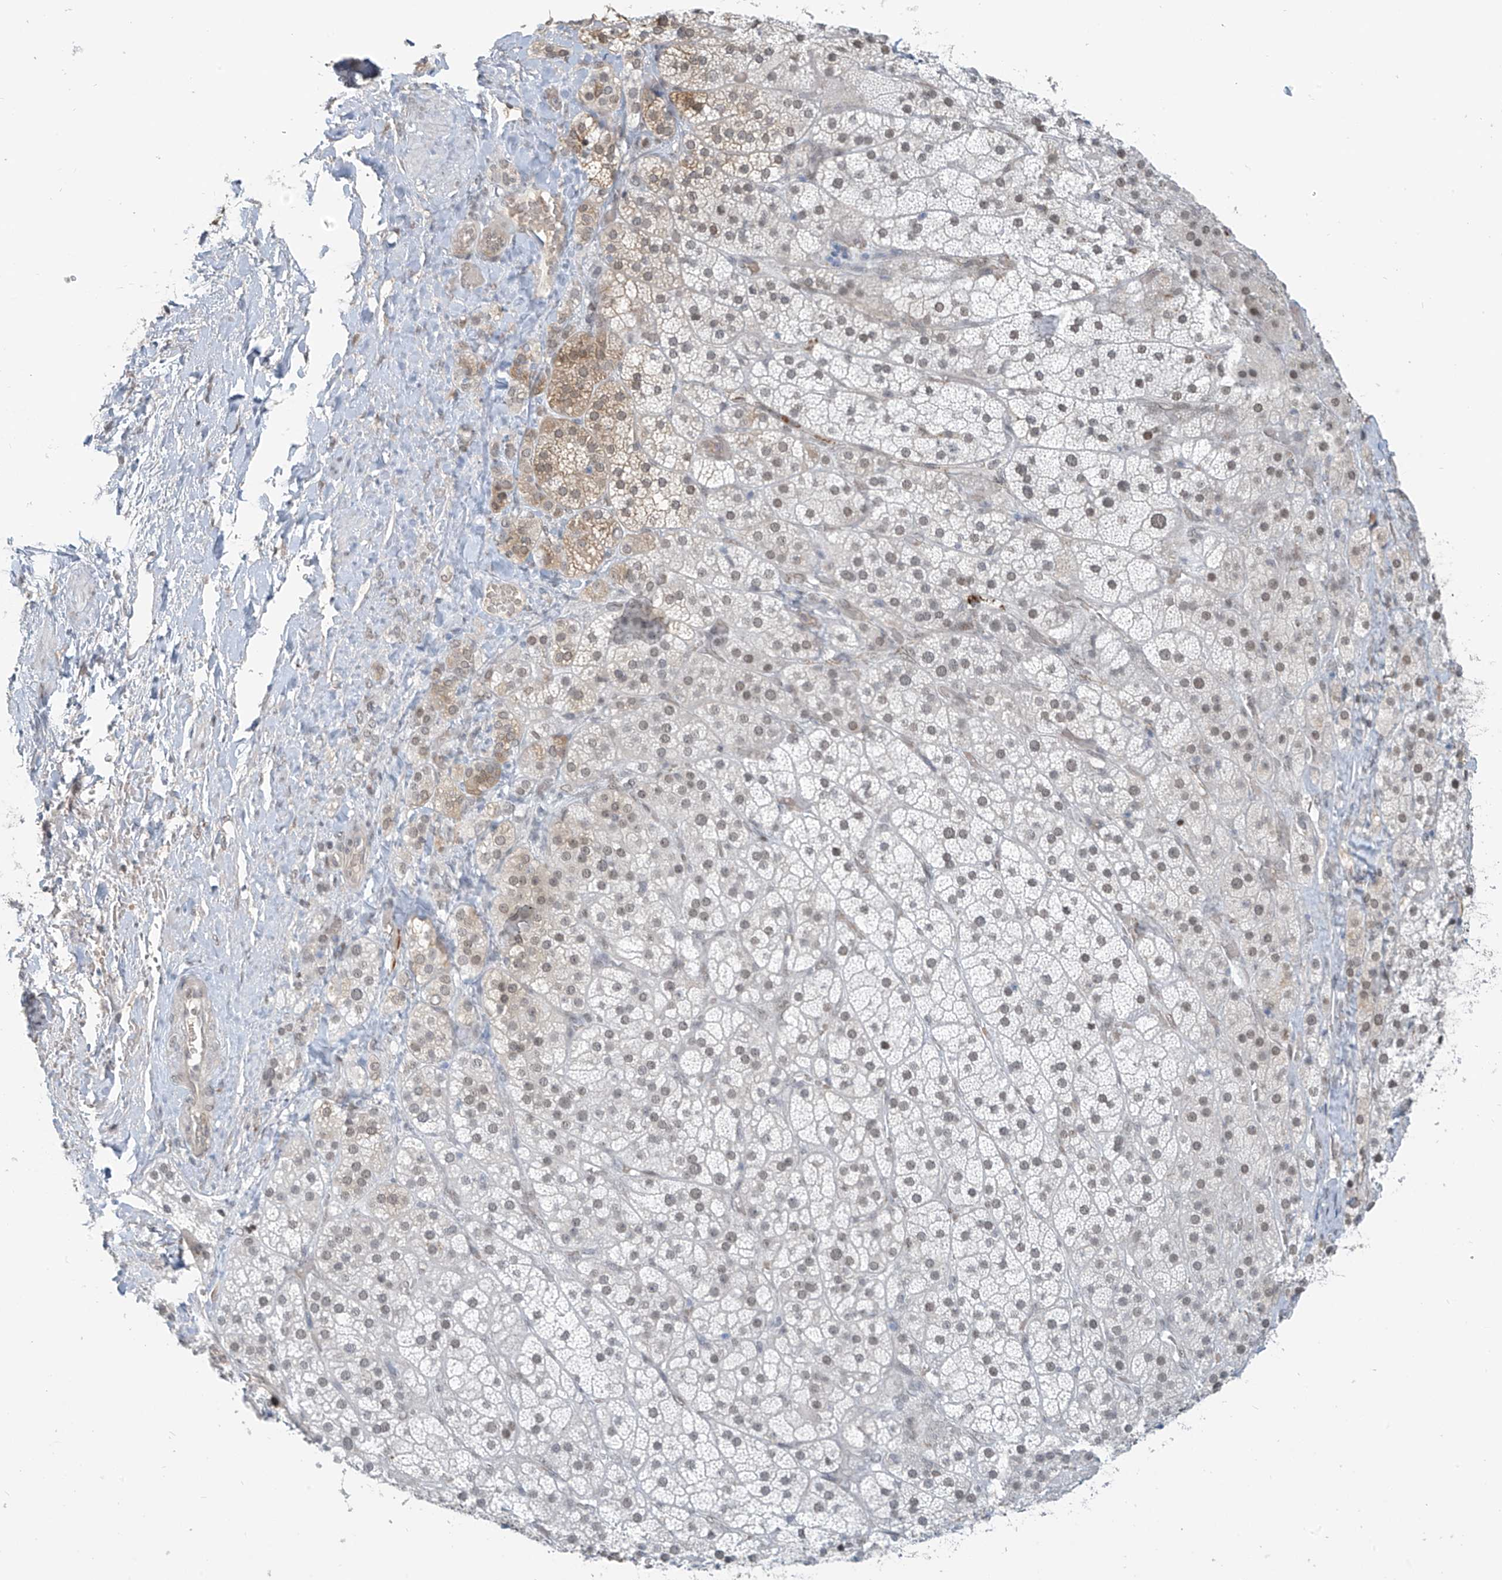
{"staining": {"intensity": "strong", "quantity": "25%-75%", "location": "nuclear"}, "tissue": "adrenal gland", "cell_type": "Glandular cells", "image_type": "normal", "snomed": [{"axis": "morphology", "description": "Normal tissue, NOS"}, {"axis": "topography", "description": "Adrenal gland"}], "caption": "Protein staining of benign adrenal gland shows strong nuclear expression in approximately 25%-75% of glandular cells.", "gene": "MCM9", "patient": {"sex": "male", "age": 57}}